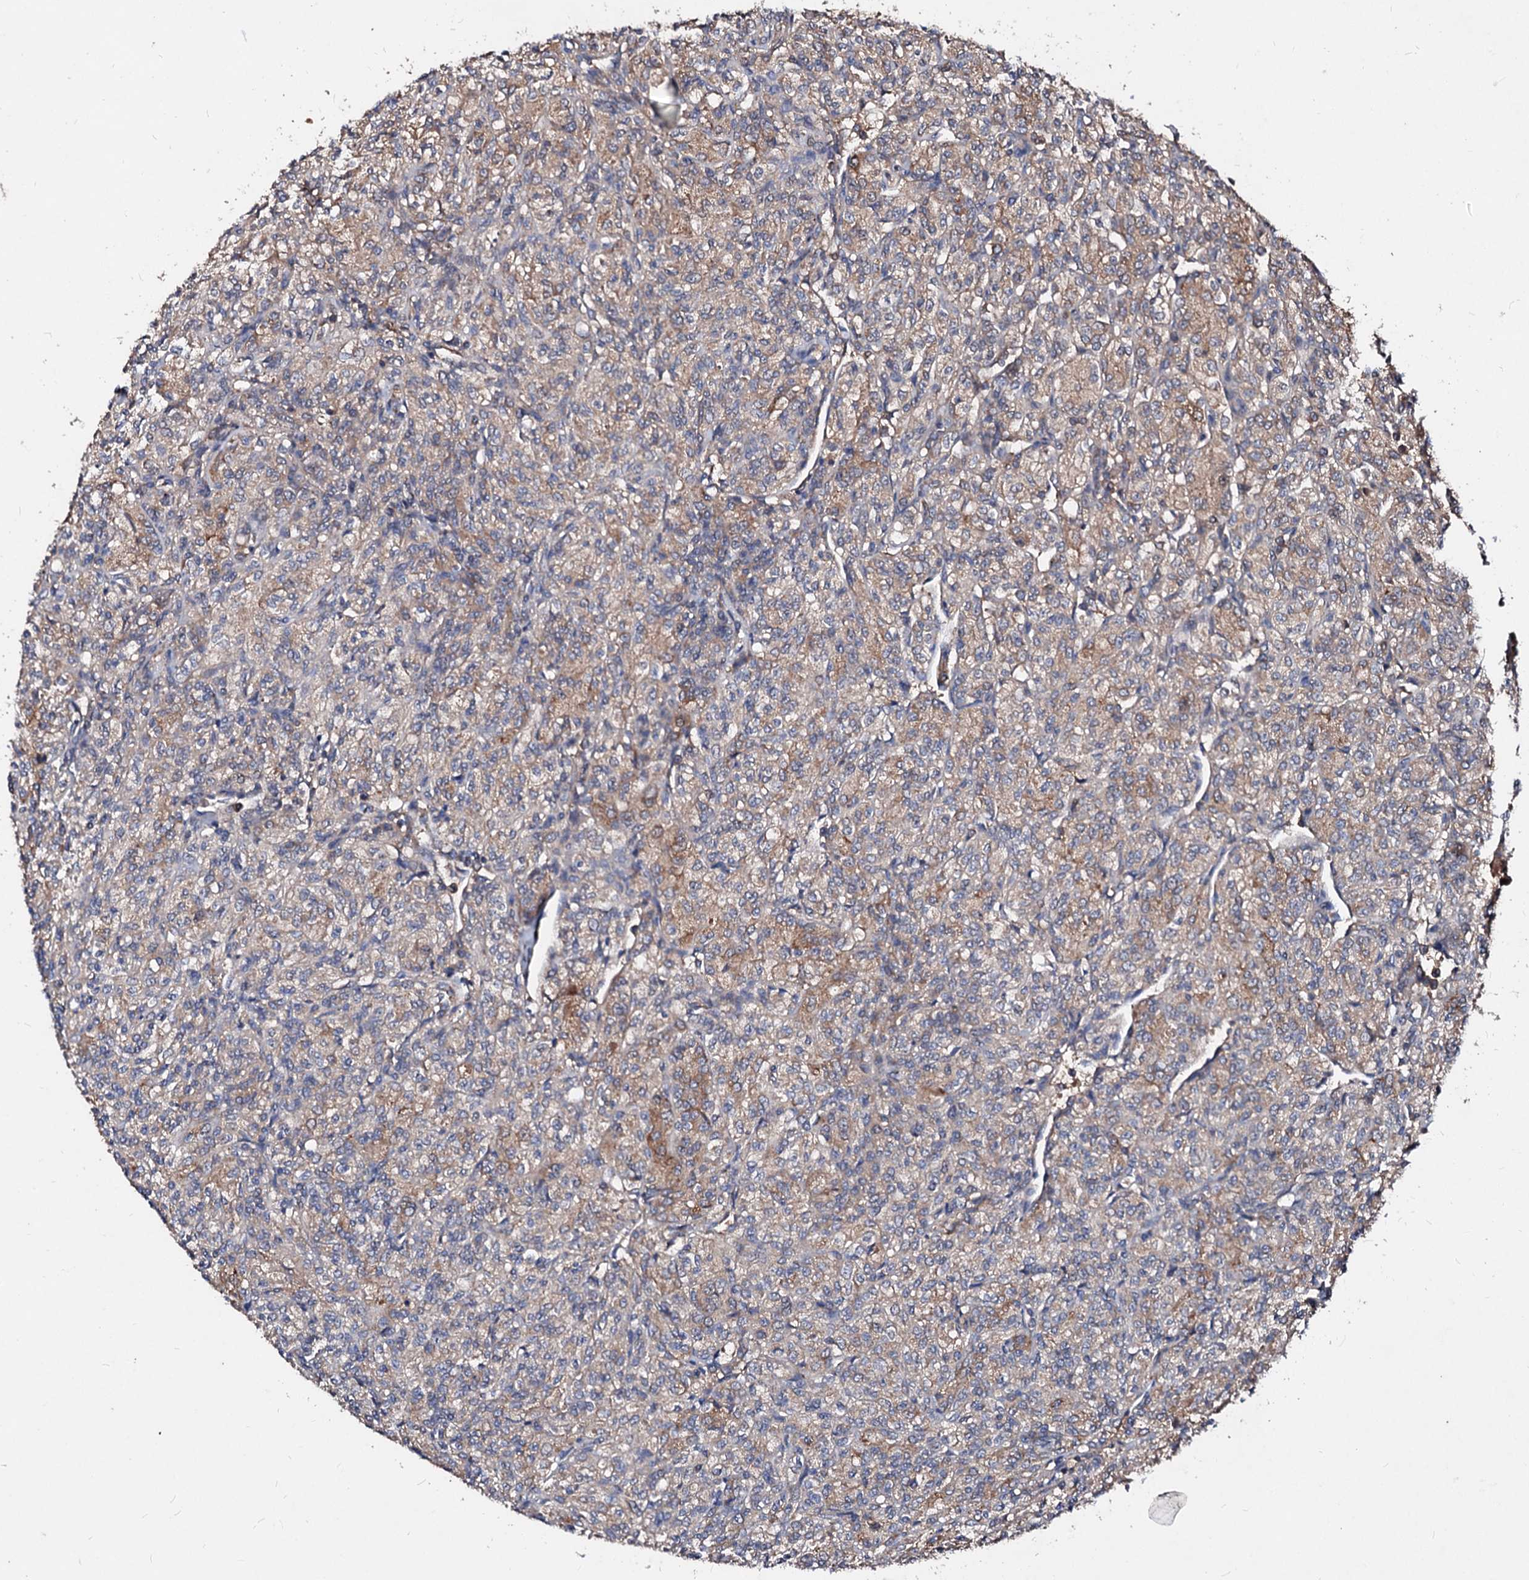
{"staining": {"intensity": "moderate", "quantity": ">75%", "location": "cytoplasmic/membranous"}, "tissue": "renal cancer", "cell_type": "Tumor cells", "image_type": "cancer", "snomed": [{"axis": "morphology", "description": "Adenocarcinoma, NOS"}, {"axis": "topography", "description": "Kidney"}], "caption": "This micrograph demonstrates IHC staining of renal adenocarcinoma, with medium moderate cytoplasmic/membranous positivity in approximately >75% of tumor cells.", "gene": "EXTL1", "patient": {"sex": "male", "age": 77}}